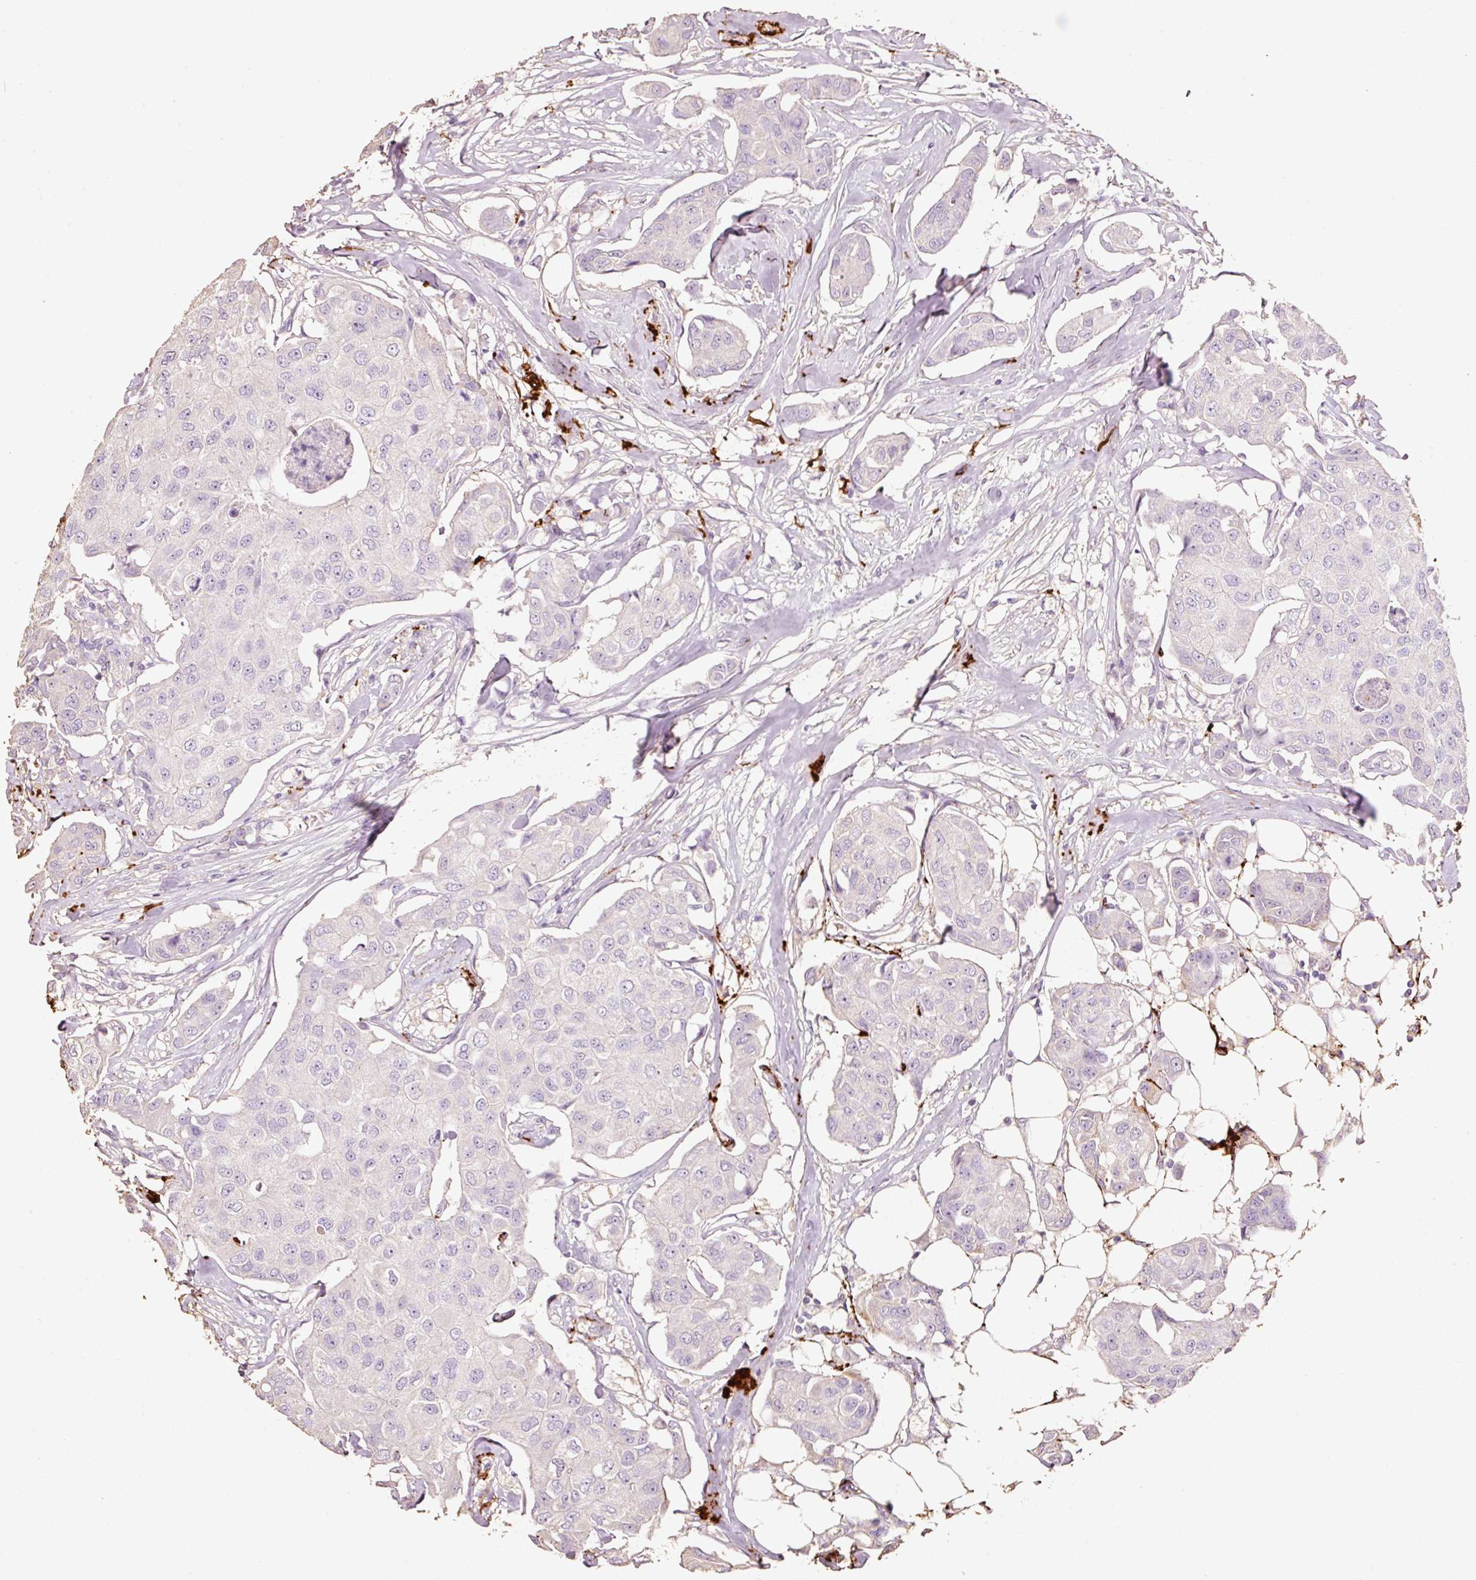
{"staining": {"intensity": "negative", "quantity": "none", "location": "none"}, "tissue": "breast cancer", "cell_type": "Tumor cells", "image_type": "cancer", "snomed": [{"axis": "morphology", "description": "Duct carcinoma"}, {"axis": "topography", "description": "Breast"}, {"axis": "topography", "description": "Lymph node"}], "caption": "Histopathology image shows no protein expression in tumor cells of breast cancer (invasive ductal carcinoma) tissue.", "gene": "MFAP4", "patient": {"sex": "female", "age": 80}}